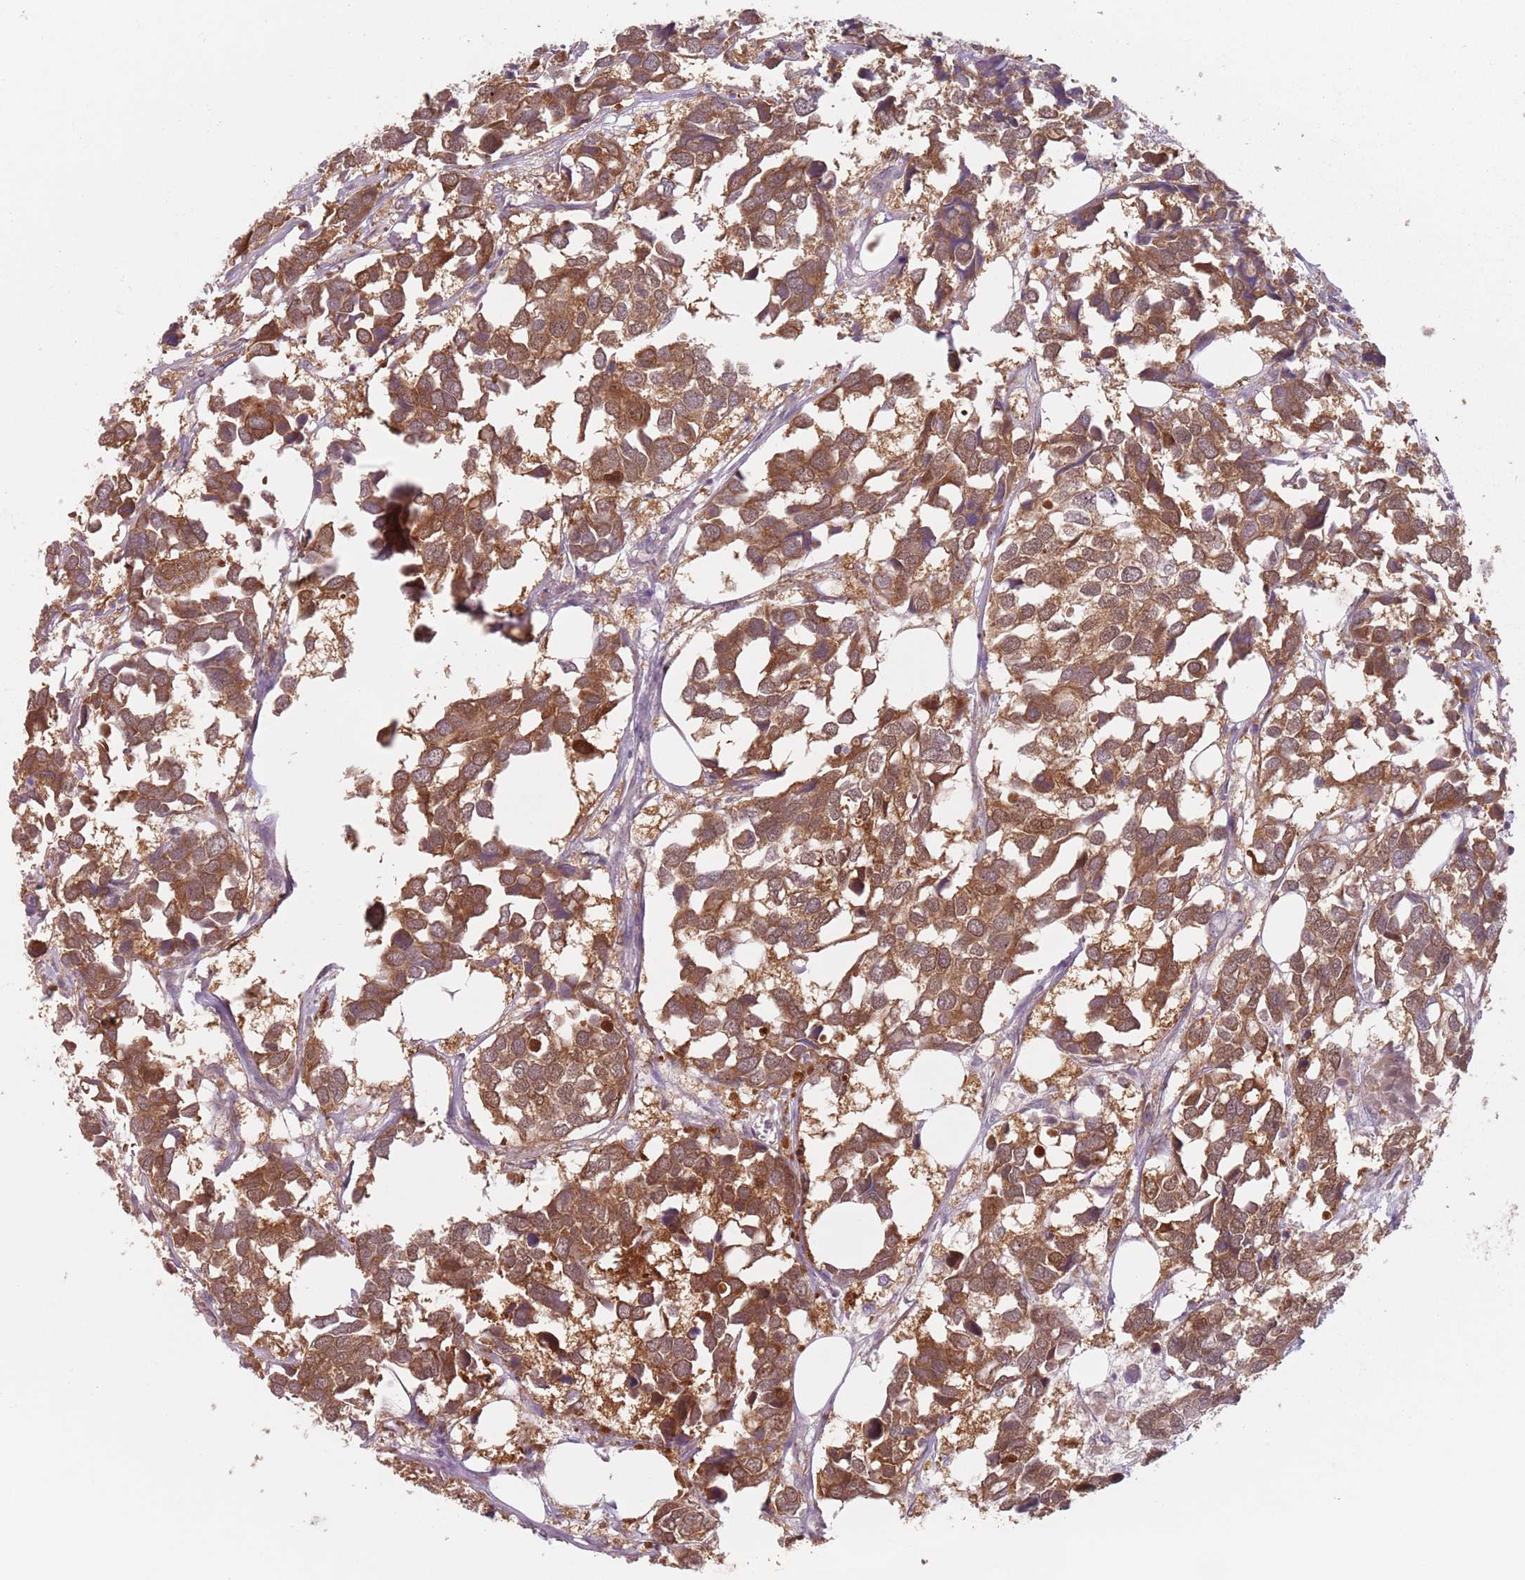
{"staining": {"intensity": "moderate", "quantity": ">75%", "location": "cytoplasmic/membranous"}, "tissue": "breast cancer", "cell_type": "Tumor cells", "image_type": "cancer", "snomed": [{"axis": "morphology", "description": "Duct carcinoma"}, {"axis": "topography", "description": "Breast"}], "caption": "Protein analysis of breast infiltrating ductal carcinoma tissue exhibits moderate cytoplasmic/membranous expression in approximately >75% of tumor cells.", "gene": "NAXE", "patient": {"sex": "female", "age": 83}}